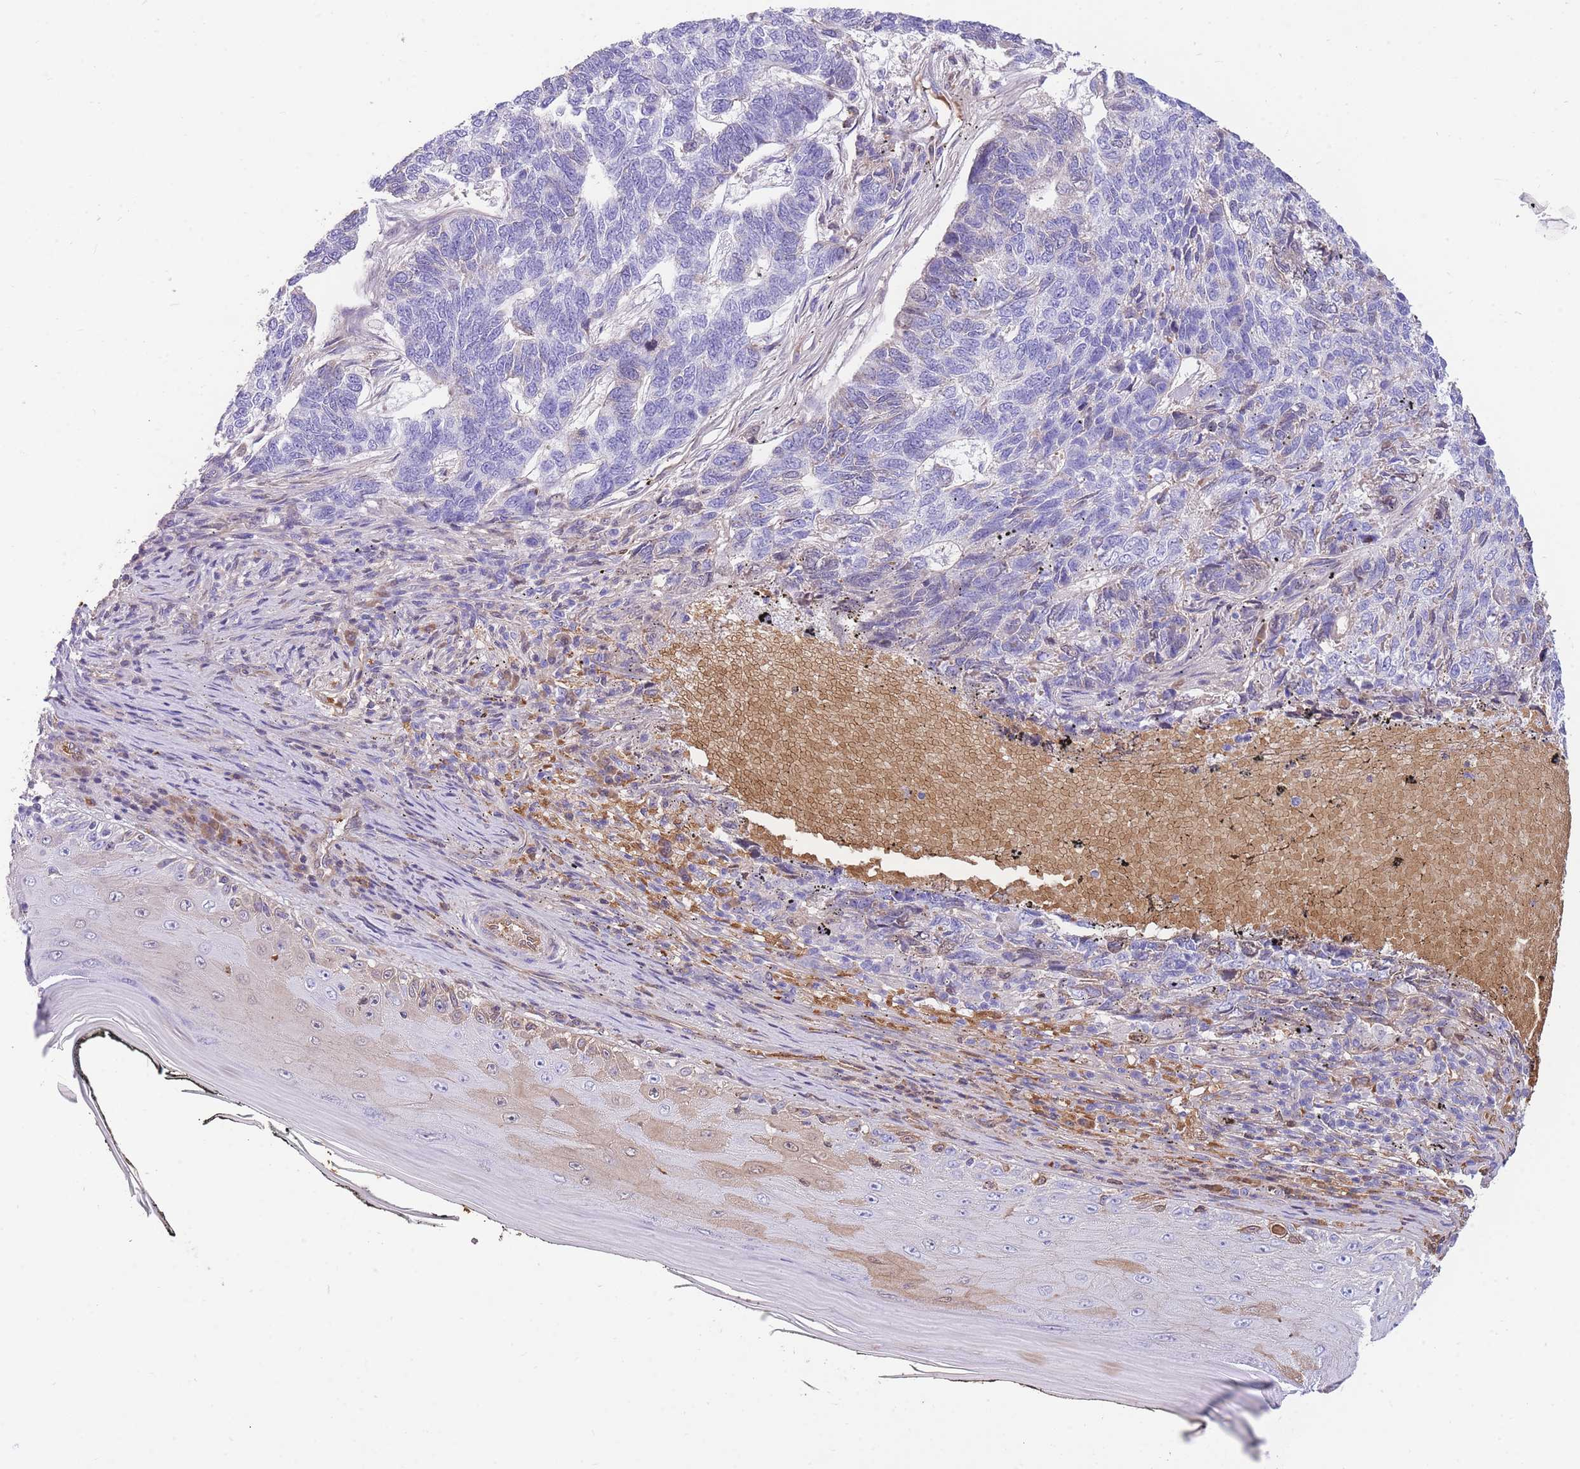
{"staining": {"intensity": "negative", "quantity": "none", "location": "none"}, "tissue": "skin cancer", "cell_type": "Tumor cells", "image_type": "cancer", "snomed": [{"axis": "morphology", "description": "Basal cell carcinoma"}, {"axis": "topography", "description": "Skin"}], "caption": "Skin basal cell carcinoma was stained to show a protein in brown. There is no significant staining in tumor cells. (DAB IHC, high magnification).", "gene": "ANKRD53", "patient": {"sex": "female", "age": 65}}